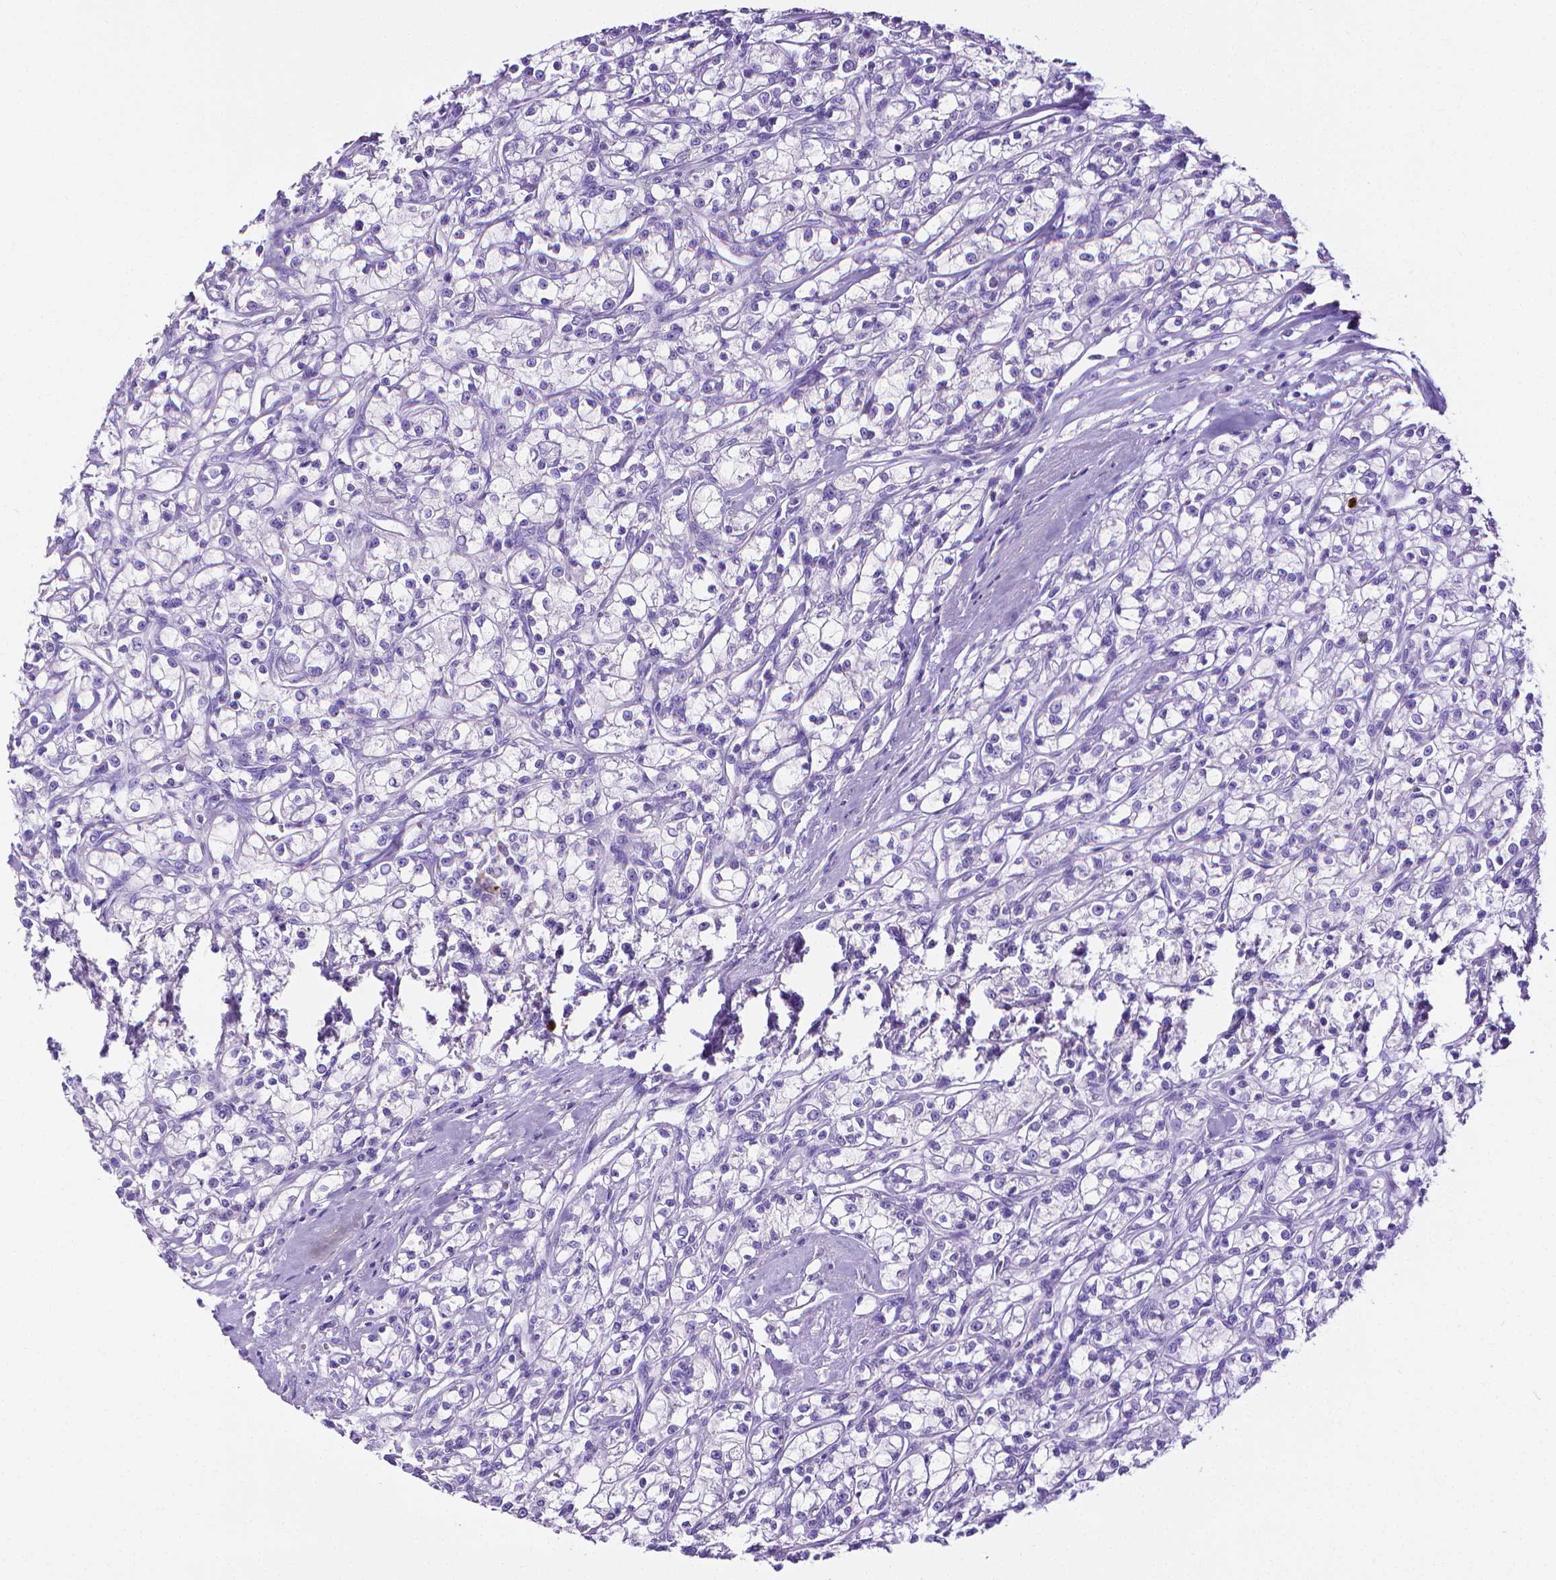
{"staining": {"intensity": "negative", "quantity": "none", "location": "none"}, "tissue": "renal cancer", "cell_type": "Tumor cells", "image_type": "cancer", "snomed": [{"axis": "morphology", "description": "Adenocarcinoma, NOS"}, {"axis": "topography", "description": "Kidney"}], "caption": "There is no significant positivity in tumor cells of renal cancer (adenocarcinoma).", "gene": "MMP9", "patient": {"sex": "female", "age": 59}}